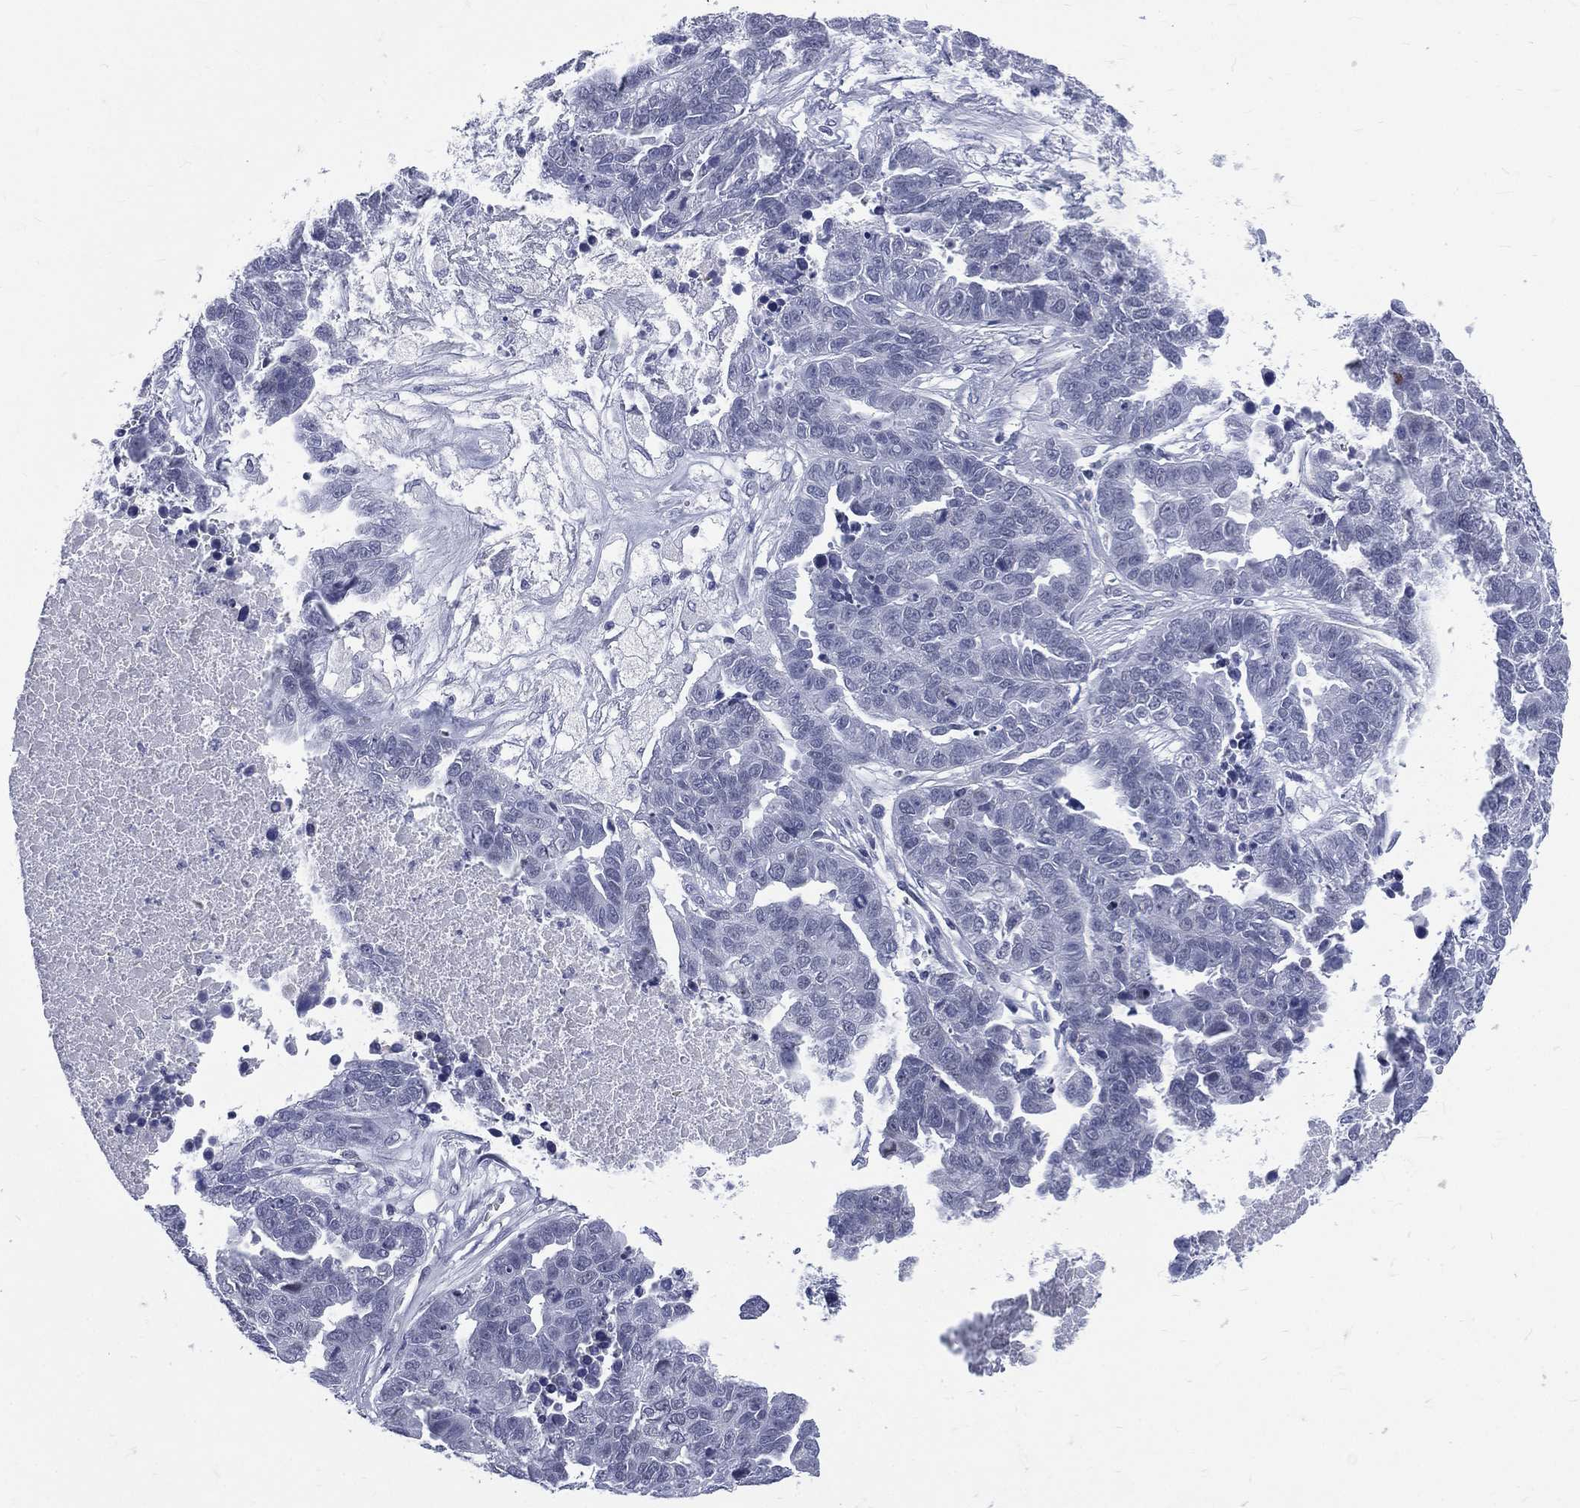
{"staining": {"intensity": "negative", "quantity": "none", "location": "none"}, "tissue": "ovarian cancer", "cell_type": "Tumor cells", "image_type": "cancer", "snomed": [{"axis": "morphology", "description": "Cystadenocarcinoma, serous, NOS"}, {"axis": "topography", "description": "Ovary"}], "caption": "Photomicrograph shows no significant protein positivity in tumor cells of ovarian serous cystadenocarcinoma.", "gene": "MLLT10", "patient": {"sex": "female", "age": 87}}